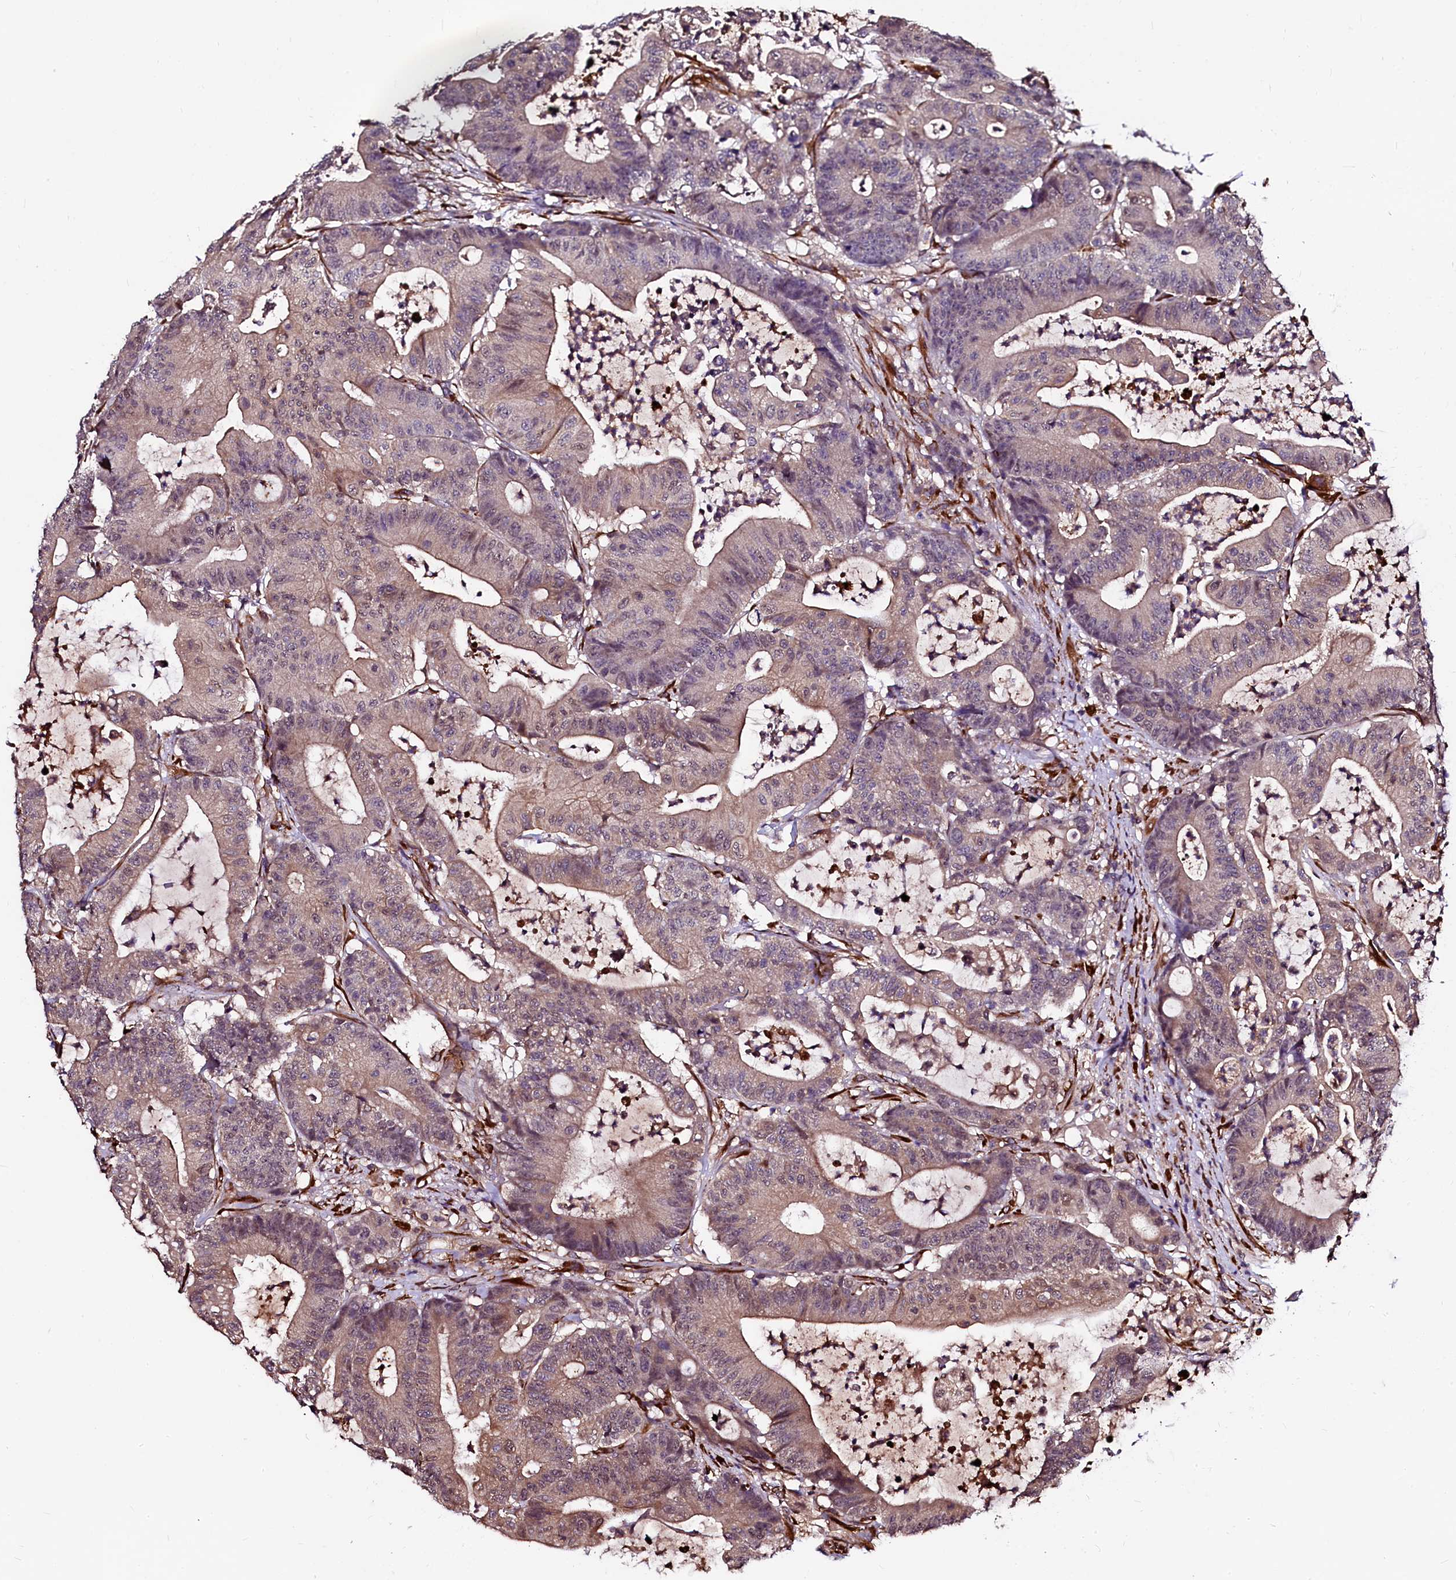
{"staining": {"intensity": "weak", "quantity": "25%-75%", "location": "cytoplasmic/membranous"}, "tissue": "colorectal cancer", "cell_type": "Tumor cells", "image_type": "cancer", "snomed": [{"axis": "morphology", "description": "Adenocarcinoma, NOS"}, {"axis": "topography", "description": "Colon"}], "caption": "Protein staining of colorectal adenocarcinoma tissue displays weak cytoplasmic/membranous staining in about 25%-75% of tumor cells. (Stains: DAB in brown, nuclei in blue, Microscopy: brightfield microscopy at high magnification).", "gene": "N4BP1", "patient": {"sex": "female", "age": 84}}